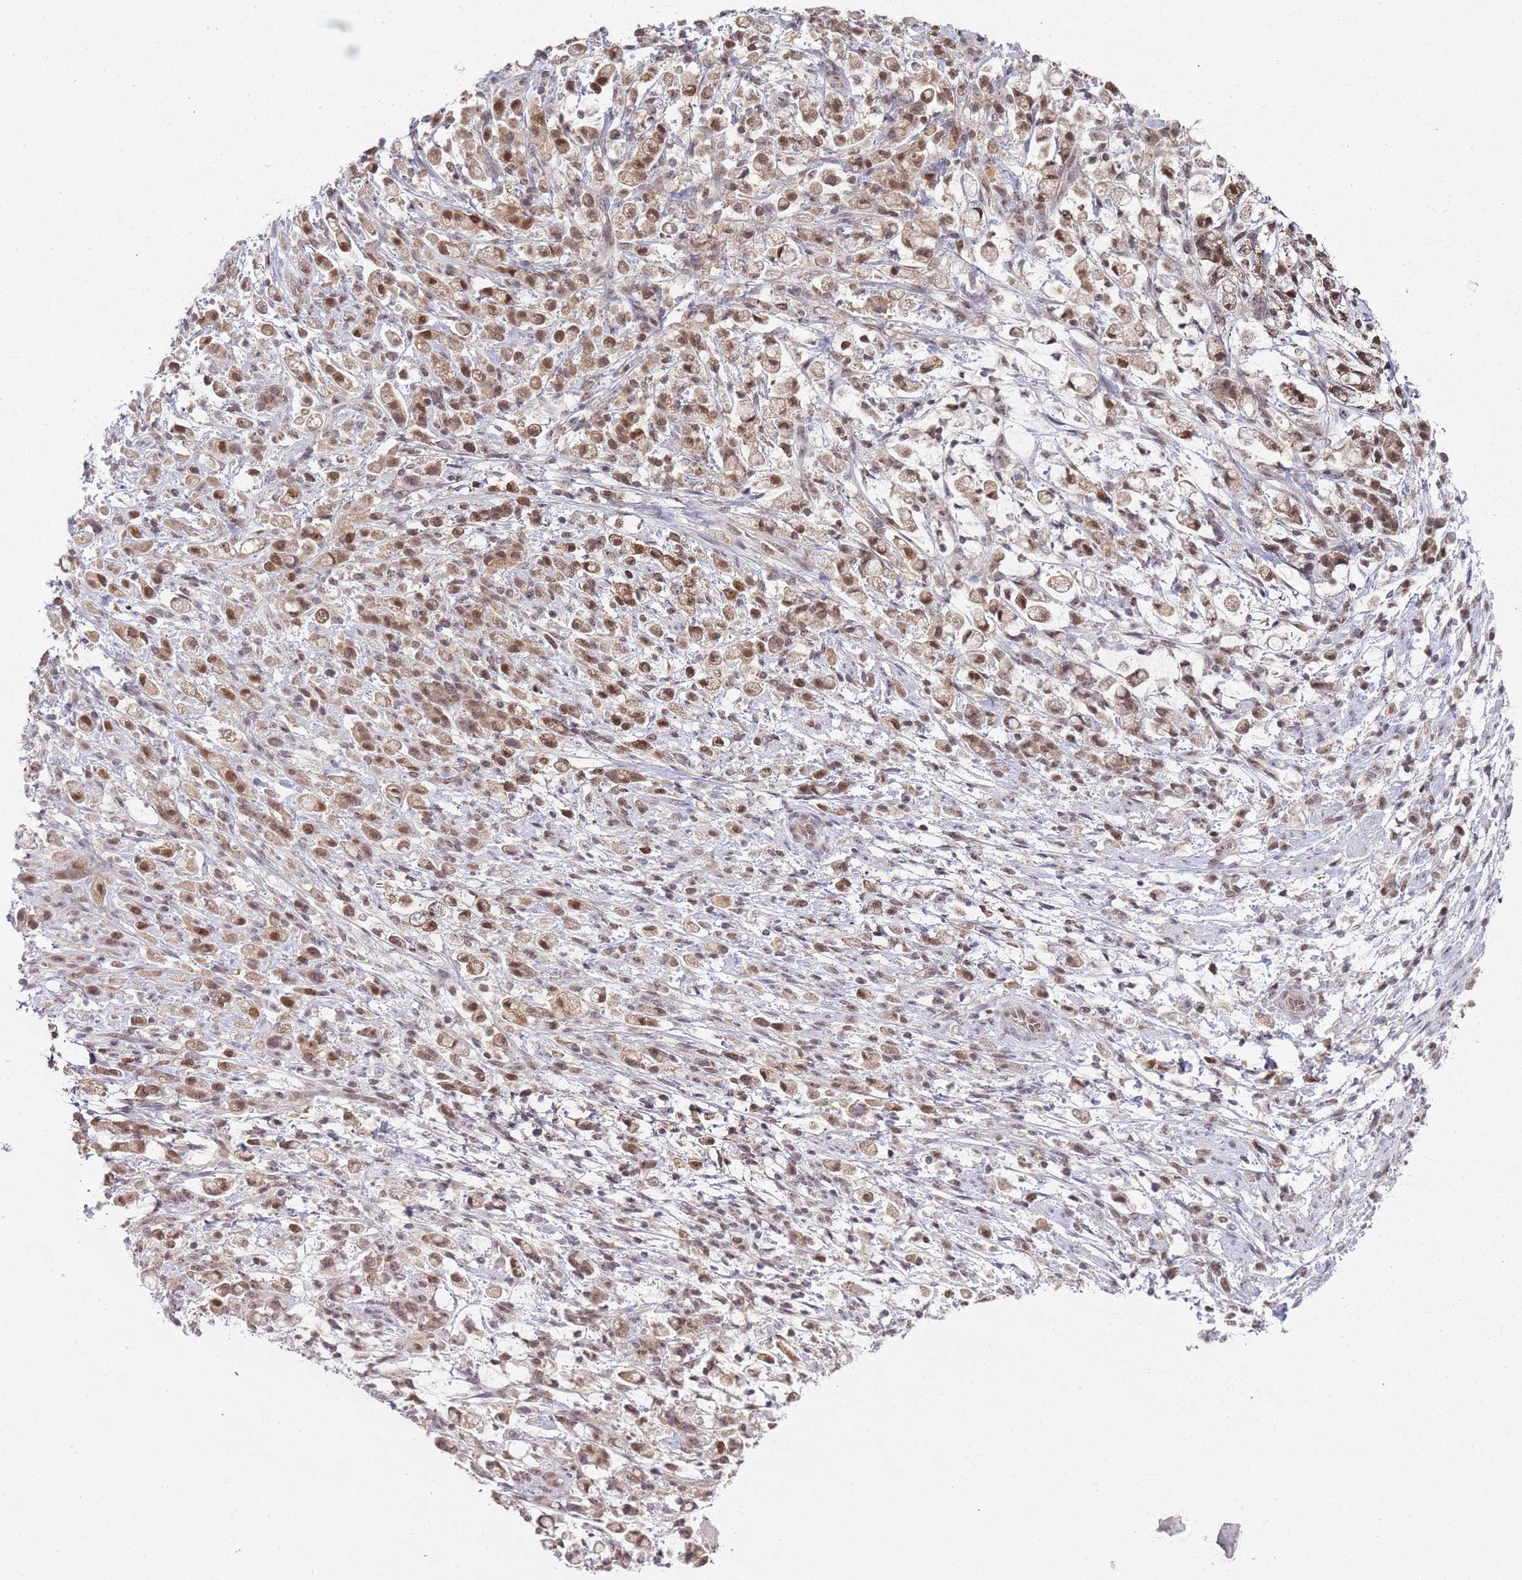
{"staining": {"intensity": "moderate", "quantity": ">75%", "location": "cytoplasmic/membranous,nuclear"}, "tissue": "stomach cancer", "cell_type": "Tumor cells", "image_type": "cancer", "snomed": [{"axis": "morphology", "description": "Adenocarcinoma, NOS"}, {"axis": "topography", "description": "Stomach"}], "caption": "Immunohistochemistry histopathology image of stomach adenocarcinoma stained for a protein (brown), which exhibits medium levels of moderate cytoplasmic/membranous and nuclear positivity in approximately >75% of tumor cells.", "gene": "SMARCAL1", "patient": {"sex": "female", "age": 60}}